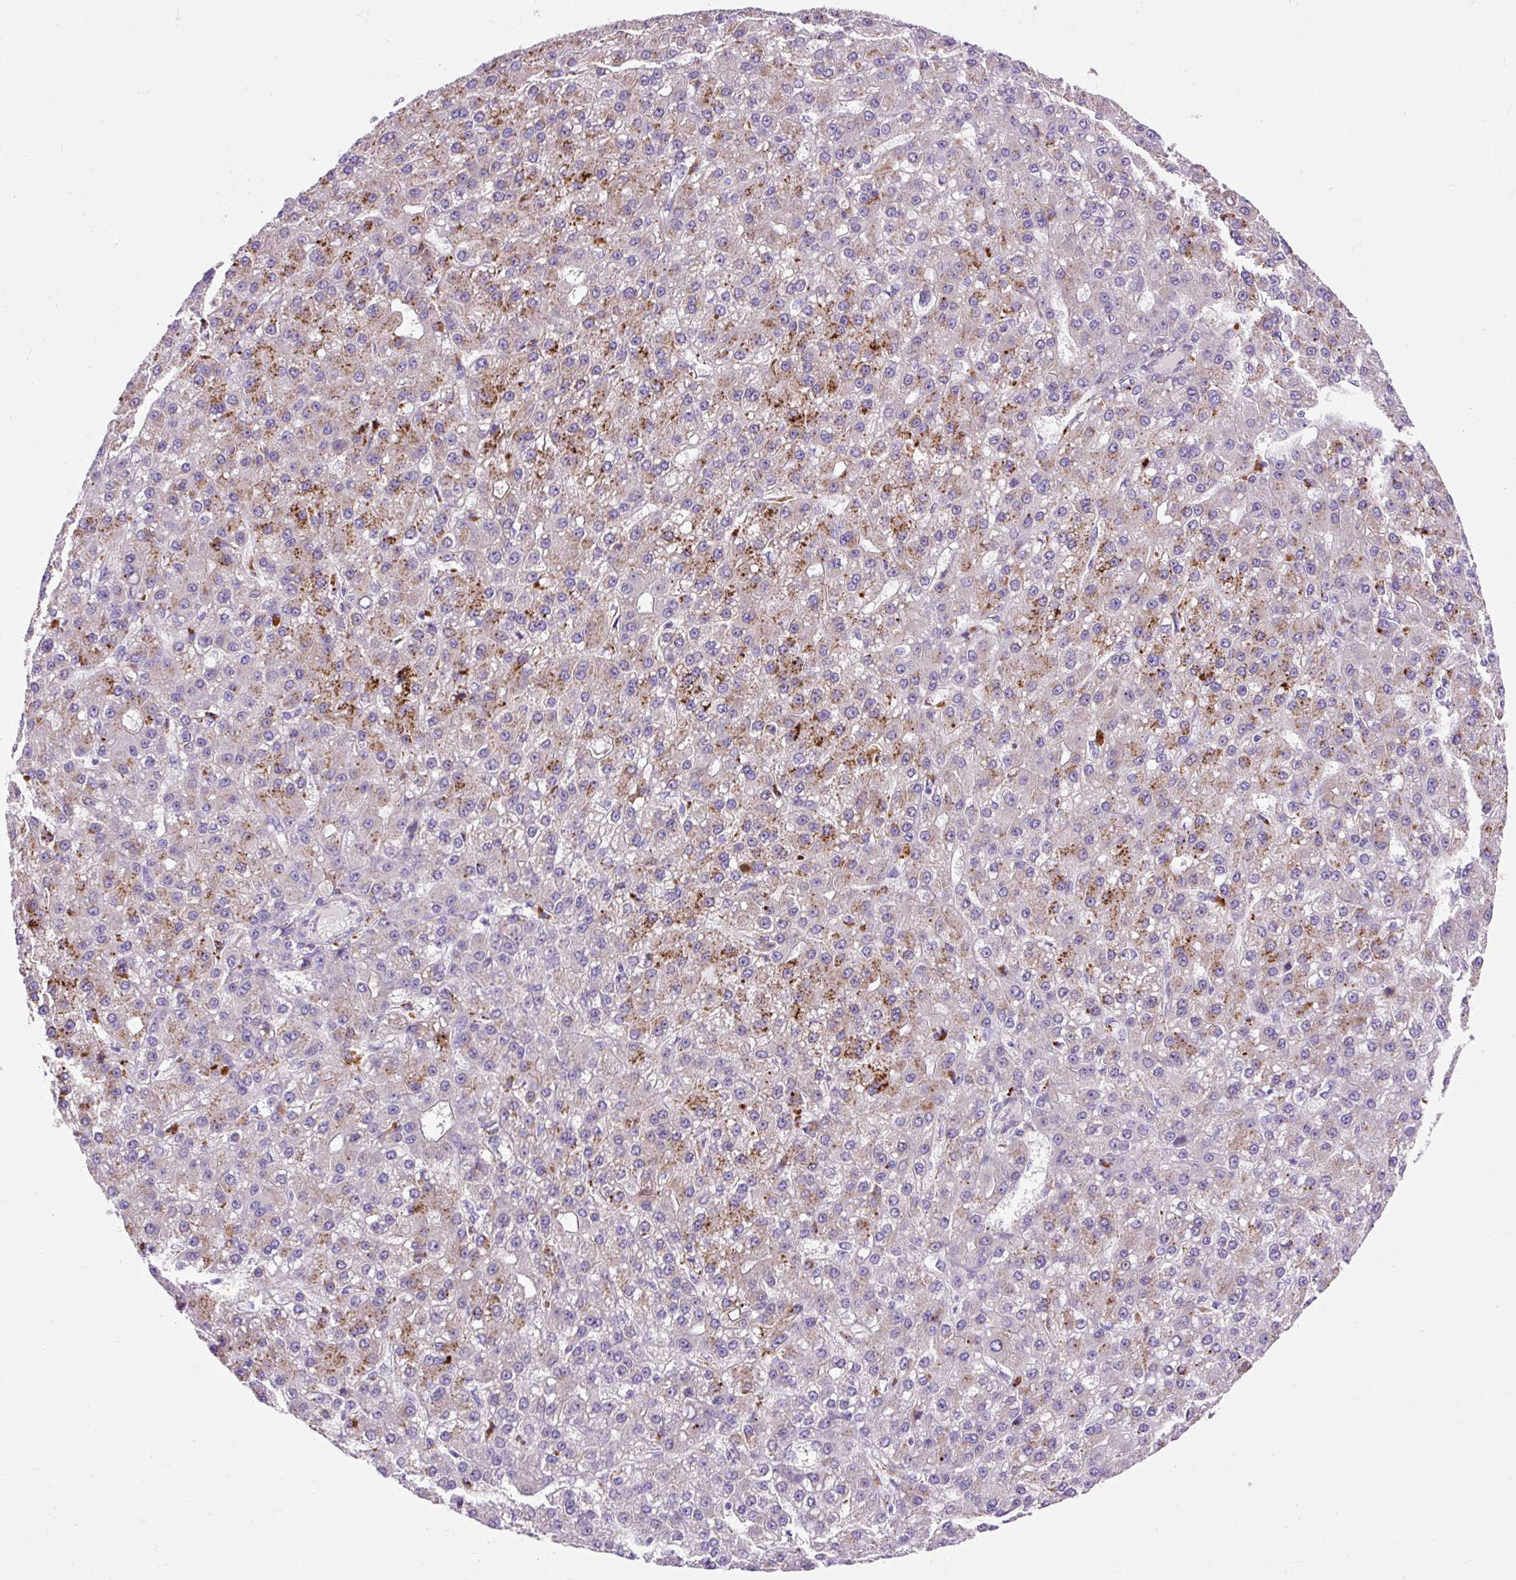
{"staining": {"intensity": "moderate", "quantity": "25%-75%", "location": "cytoplasmic/membranous"}, "tissue": "liver cancer", "cell_type": "Tumor cells", "image_type": "cancer", "snomed": [{"axis": "morphology", "description": "Carcinoma, Hepatocellular, NOS"}, {"axis": "topography", "description": "Liver"}], "caption": "Immunohistochemistry (IHC) of human liver cancer shows medium levels of moderate cytoplasmic/membranous staining in approximately 25%-75% of tumor cells.", "gene": "OR4K15", "patient": {"sex": "male", "age": 67}}